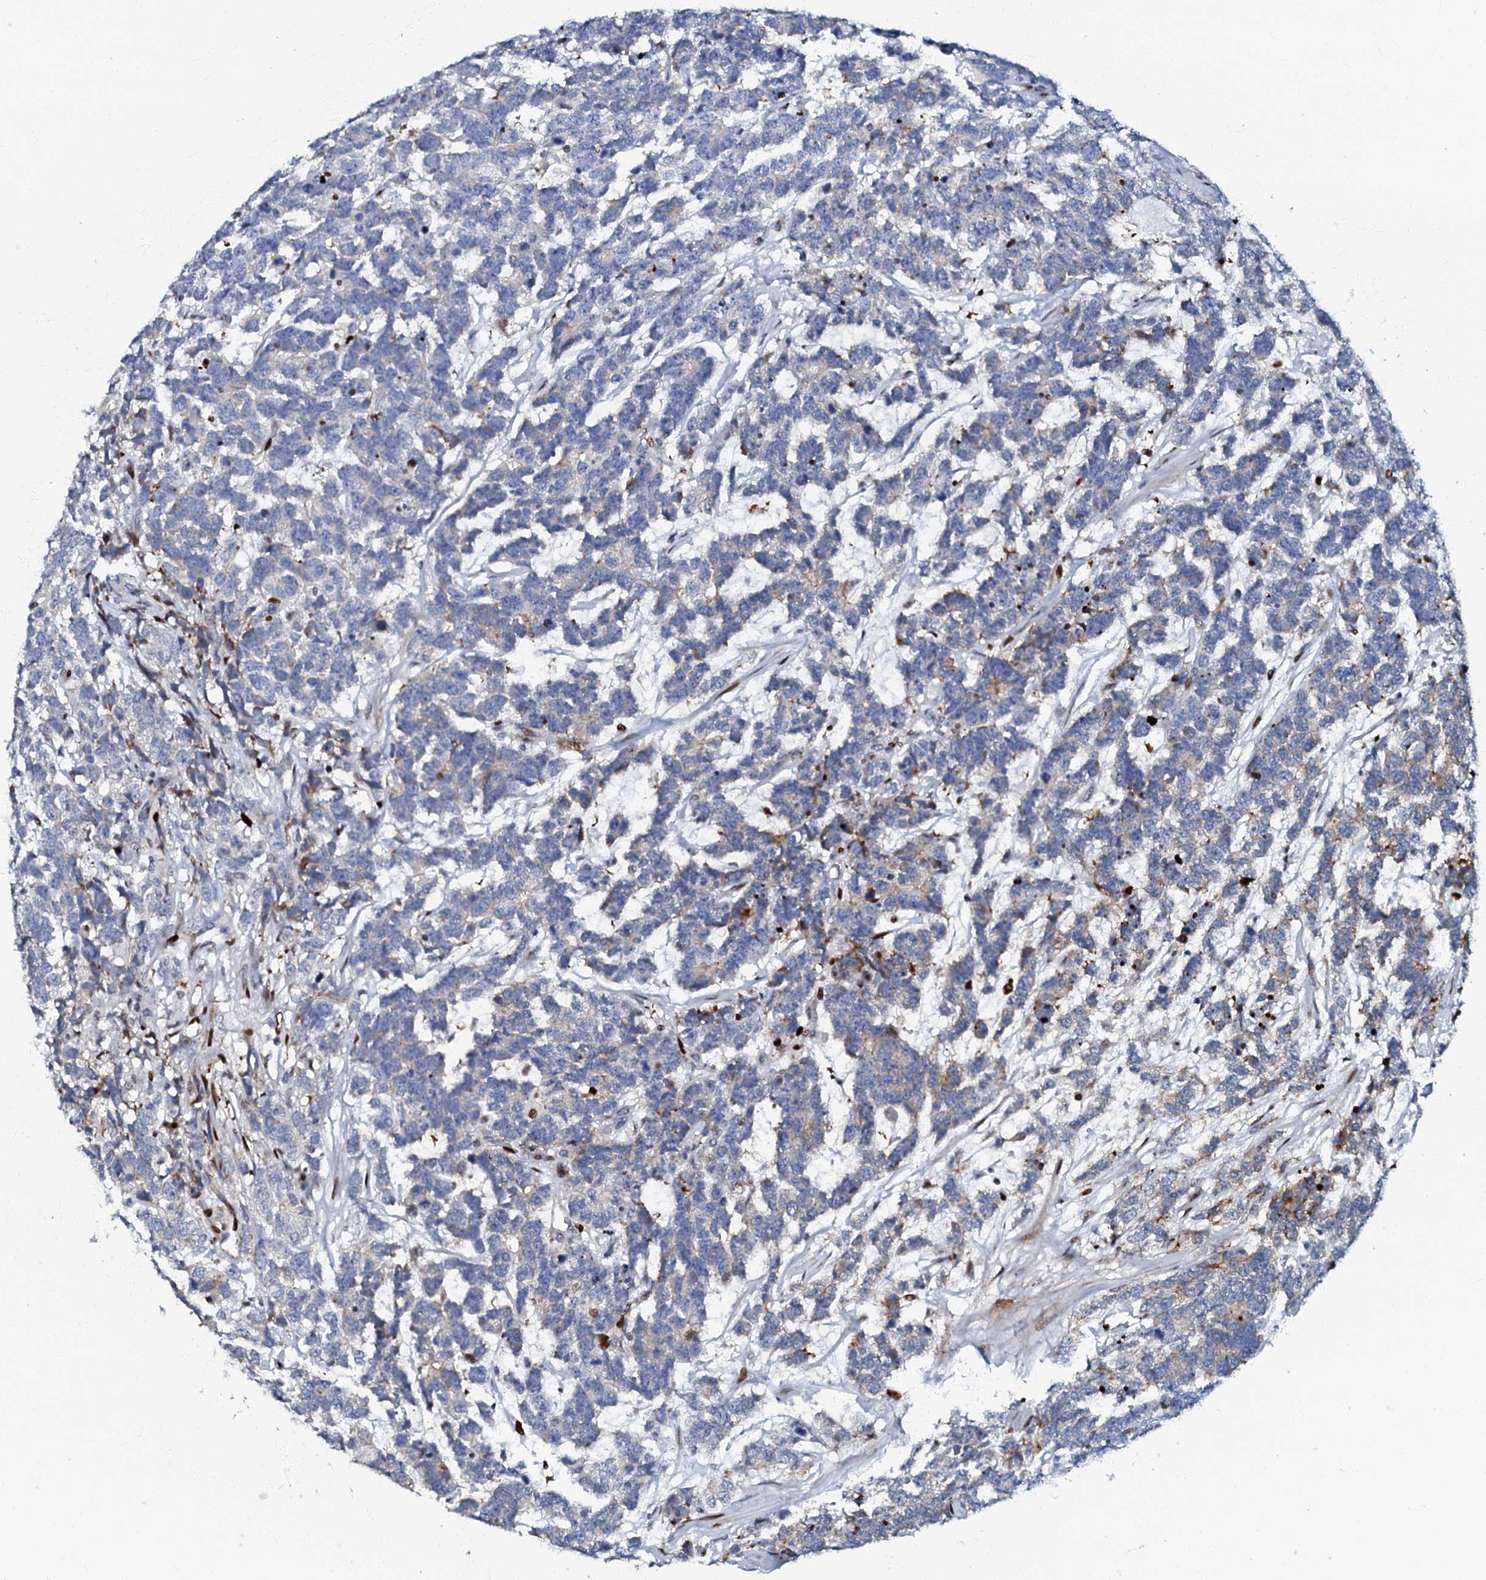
{"staining": {"intensity": "negative", "quantity": "none", "location": "none"}, "tissue": "testis cancer", "cell_type": "Tumor cells", "image_type": "cancer", "snomed": [{"axis": "morphology", "description": "Carcinoma, Embryonal, NOS"}, {"axis": "topography", "description": "Testis"}], "caption": "Immunohistochemistry (IHC) image of neoplastic tissue: human testis cancer (embryonal carcinoma) stained with DAB displays no significant protein positivity in tumor cells.", "gene": "MFSD5", "patient": {"sex": "male", "age": 26}}